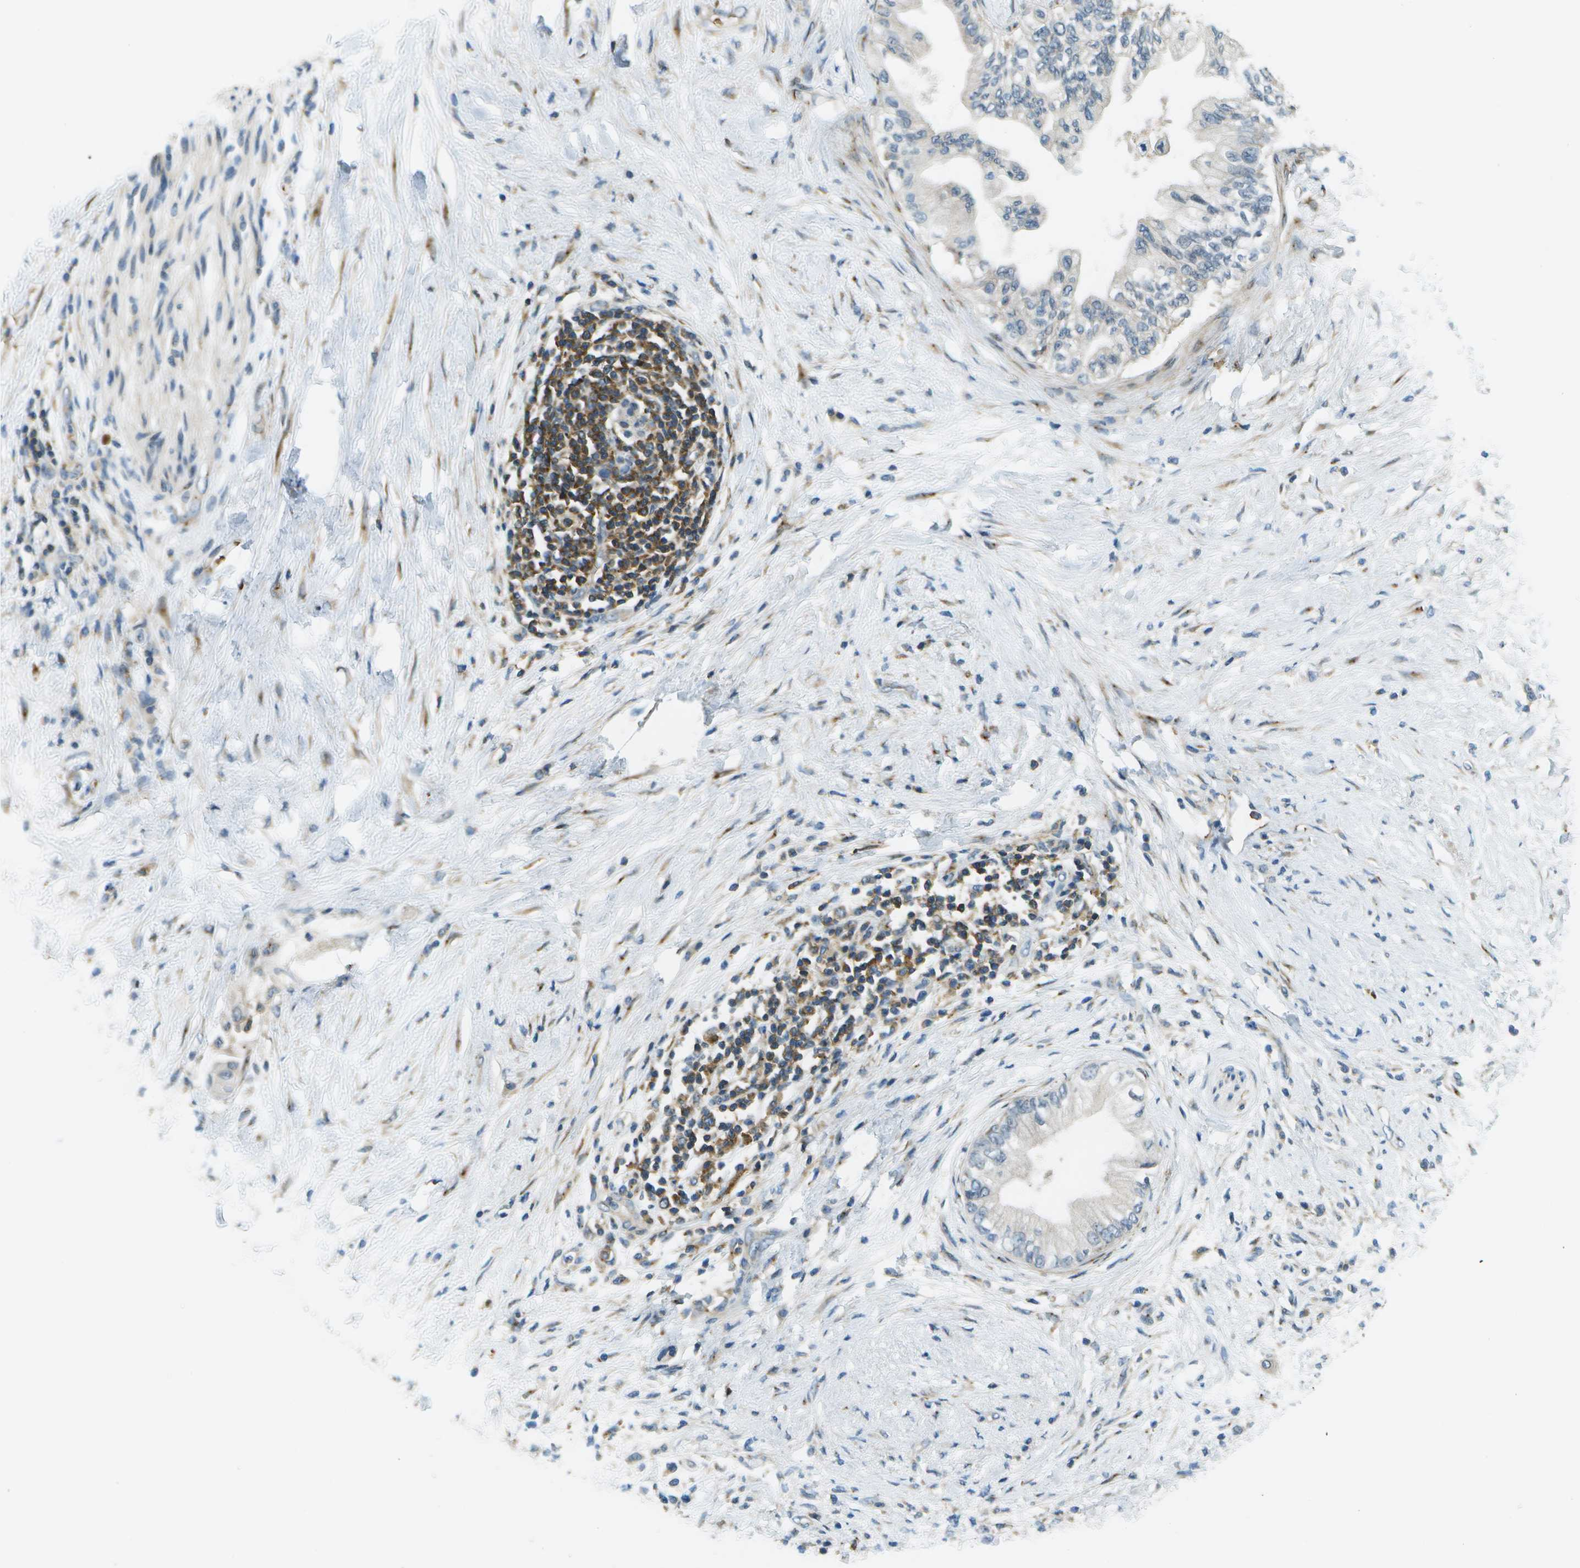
{"staining": {"intensity": "negative", "quantity": "none", "location": "none"}, "tissue": "pancreatic cancer", "cell_type": "Tumor cells", "image_type": "cancer", "snomed": [{"axis": "morphology", "description": "Normal tissue, NOS"}, {"axis": "morphology", "description": "Adenocarcinoma, NOS"}, {"axis": "topography", "description": "Pancreas"}, {"axis": "topography", "description": "Duodenum"}], "caption": "Histopathology image shows no significant protein expression in tumor cells of pancreatic cancer. (IHC, brightfield microscopy, high magnification).", "gene": "CTIF", "patient": {"sex": "female", "age": 60}}